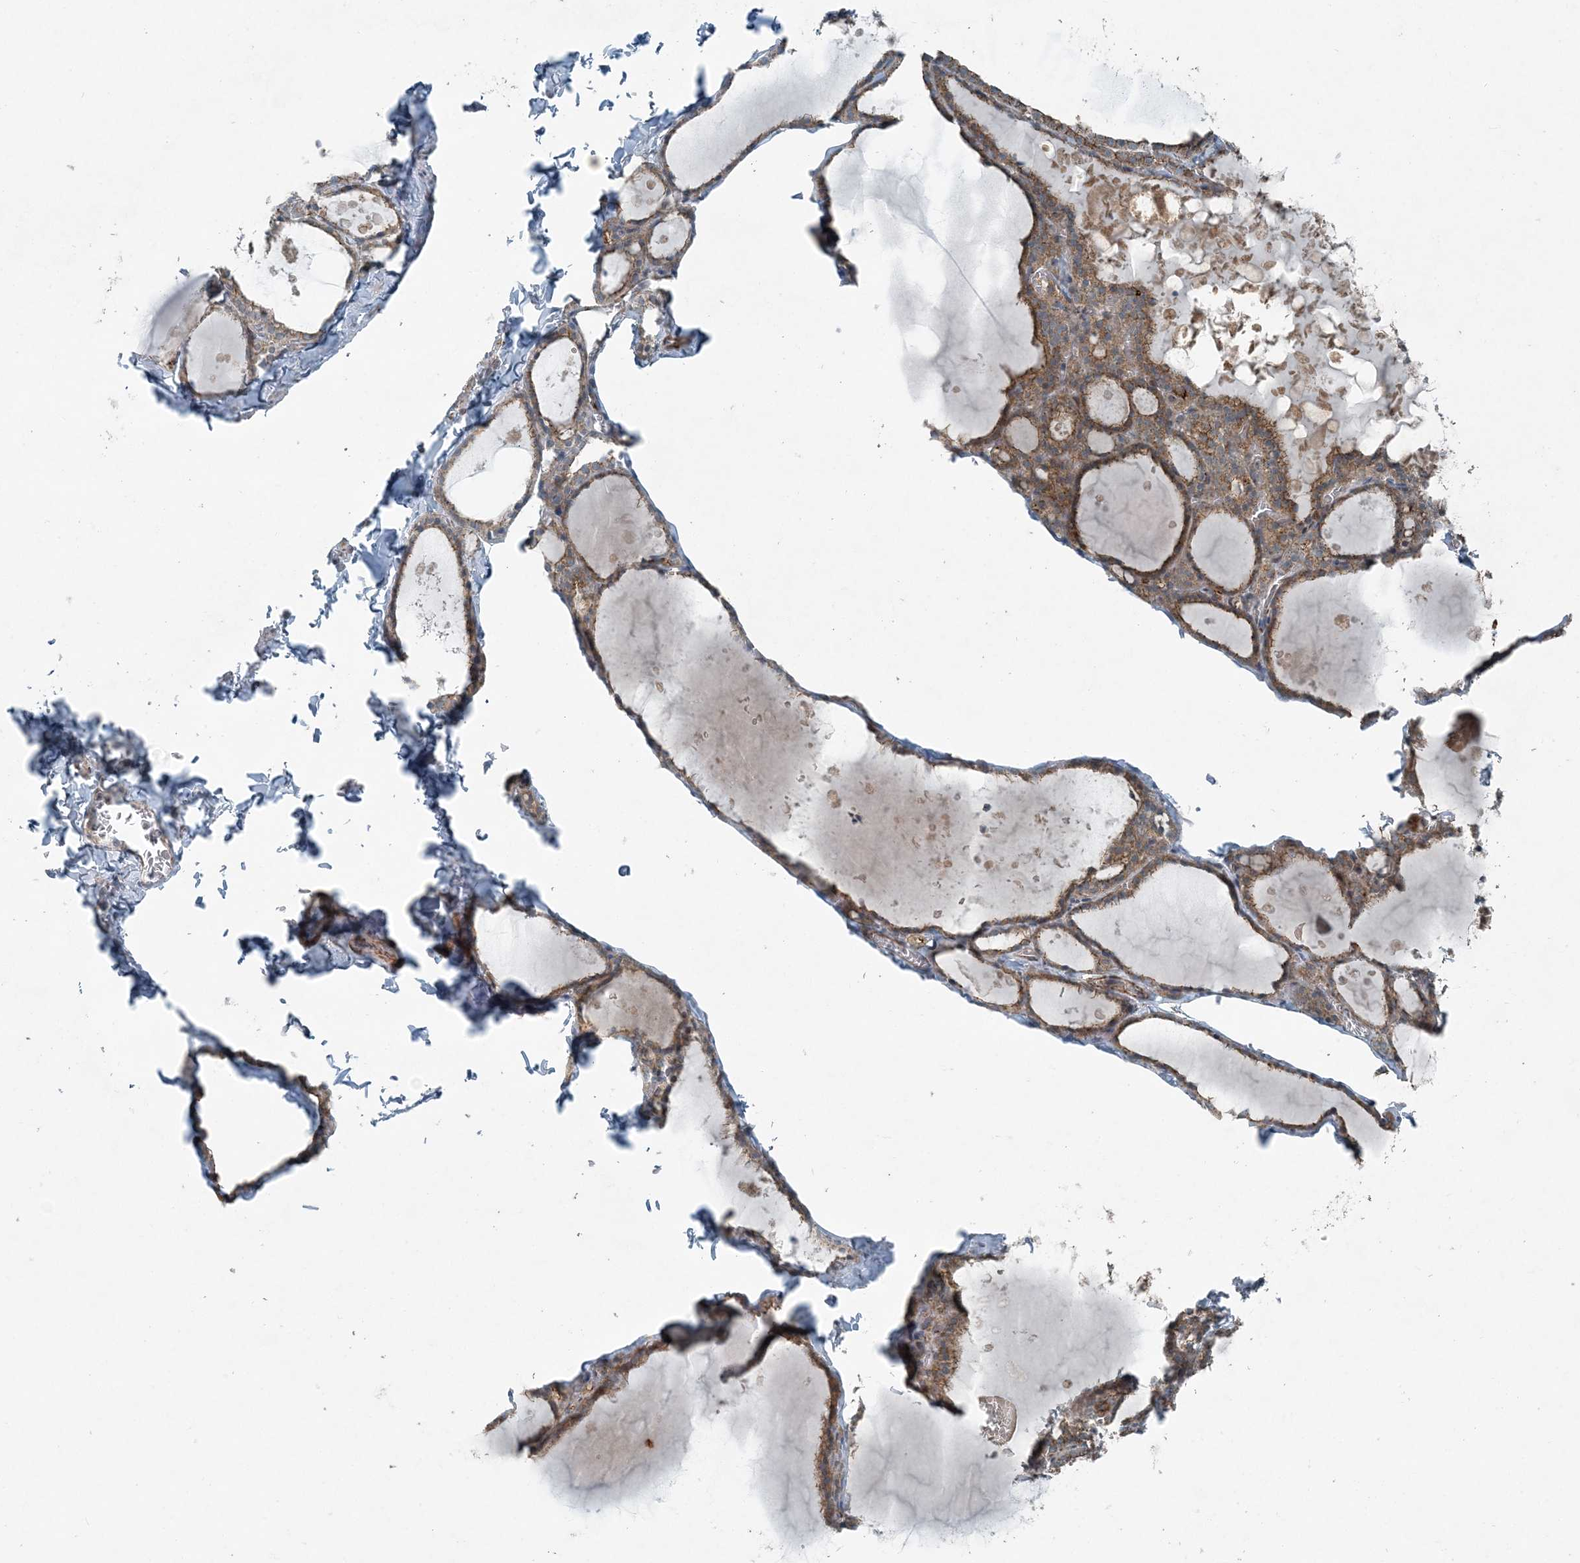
{"staining": {"intensity": "moderate", "quantity": ">75%", "location": "cytoplasmic/membranous"}, "tissue": "thyroid gland", "cell_type": "Glandular cells", "image_type": "normal", "snomed": [{"axis": "morphology", "description": "Normal tissue, NOS"}, {"axis": "topography", "description": "Thyroid gland"}], "caption": "Protein staining shows moderate cytoplasmic/membranous positivity in about >75% of glandular cells in unremarkable thyroid gland.", "gene": "GCC2", "patient": {"sex": "male", "age": 56}}